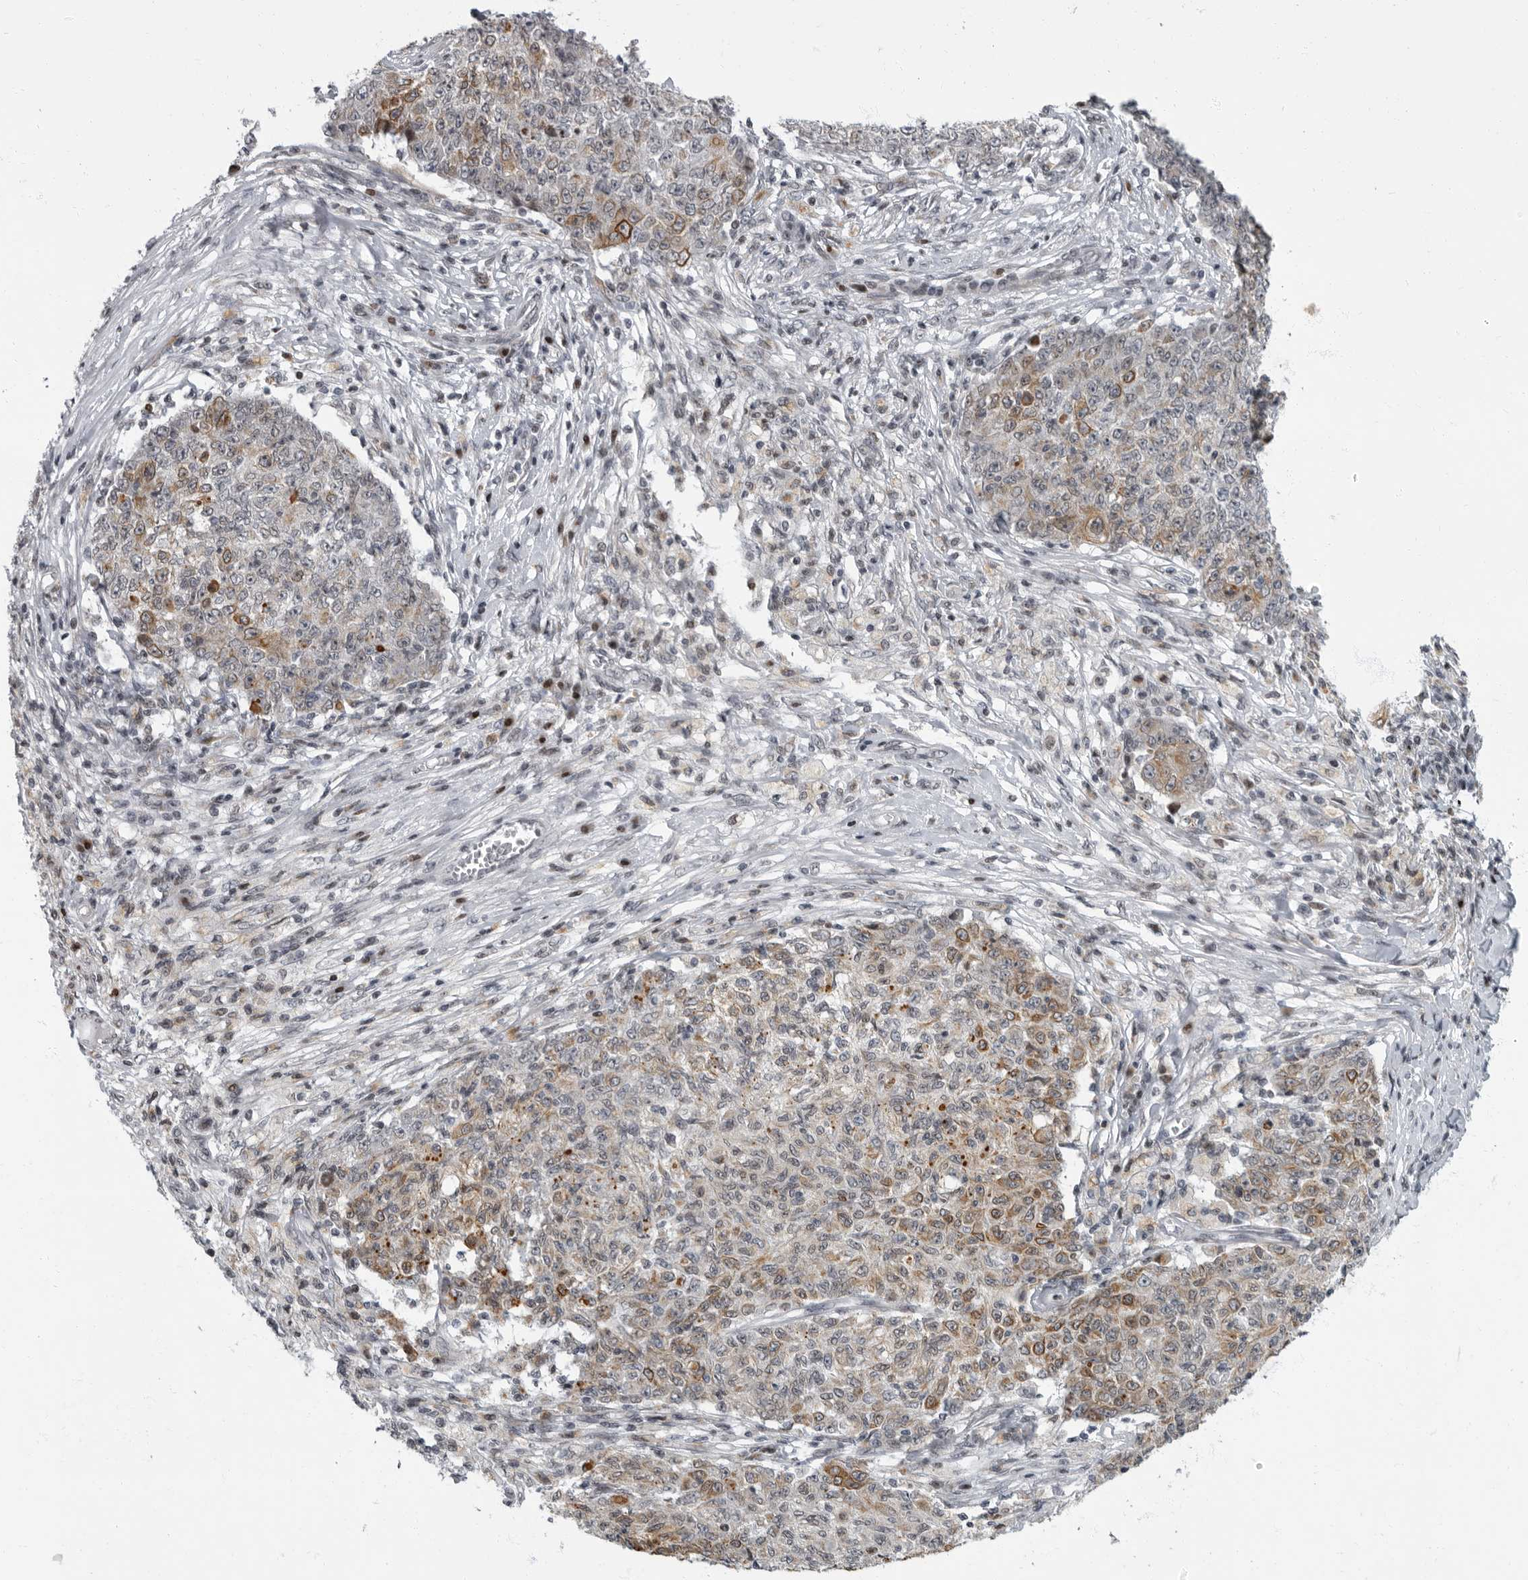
{"staining": {"intensity": "weak", "quantity": "25%-75%", "location": "cytoplasmic/membranous"}, "tissue": "ovarian cancer", "cell_type": "Tumor cells", "image_type": "cancer", "snomed": [{"axis": "morphology", "description": "Carcinoma, endometroid"}, {"axis": "topography", "description": "Ovary"}], "caption": "DAB (3,3'-diaminobenzidine) immunohistochemical staining of endometroid carcinoma (ovarian) exhibits weak cytoplasmic/membranous protein positivity in approximately 25%-75% of tumor cells. Using DAB (3,3'-diaminobenzidine) (brown) and hematoxylin (blue) stains, captured at high magnification using brightfield microscopy.", "gene": "EVI5", "patient": {"sex": "female", "age": 42}}